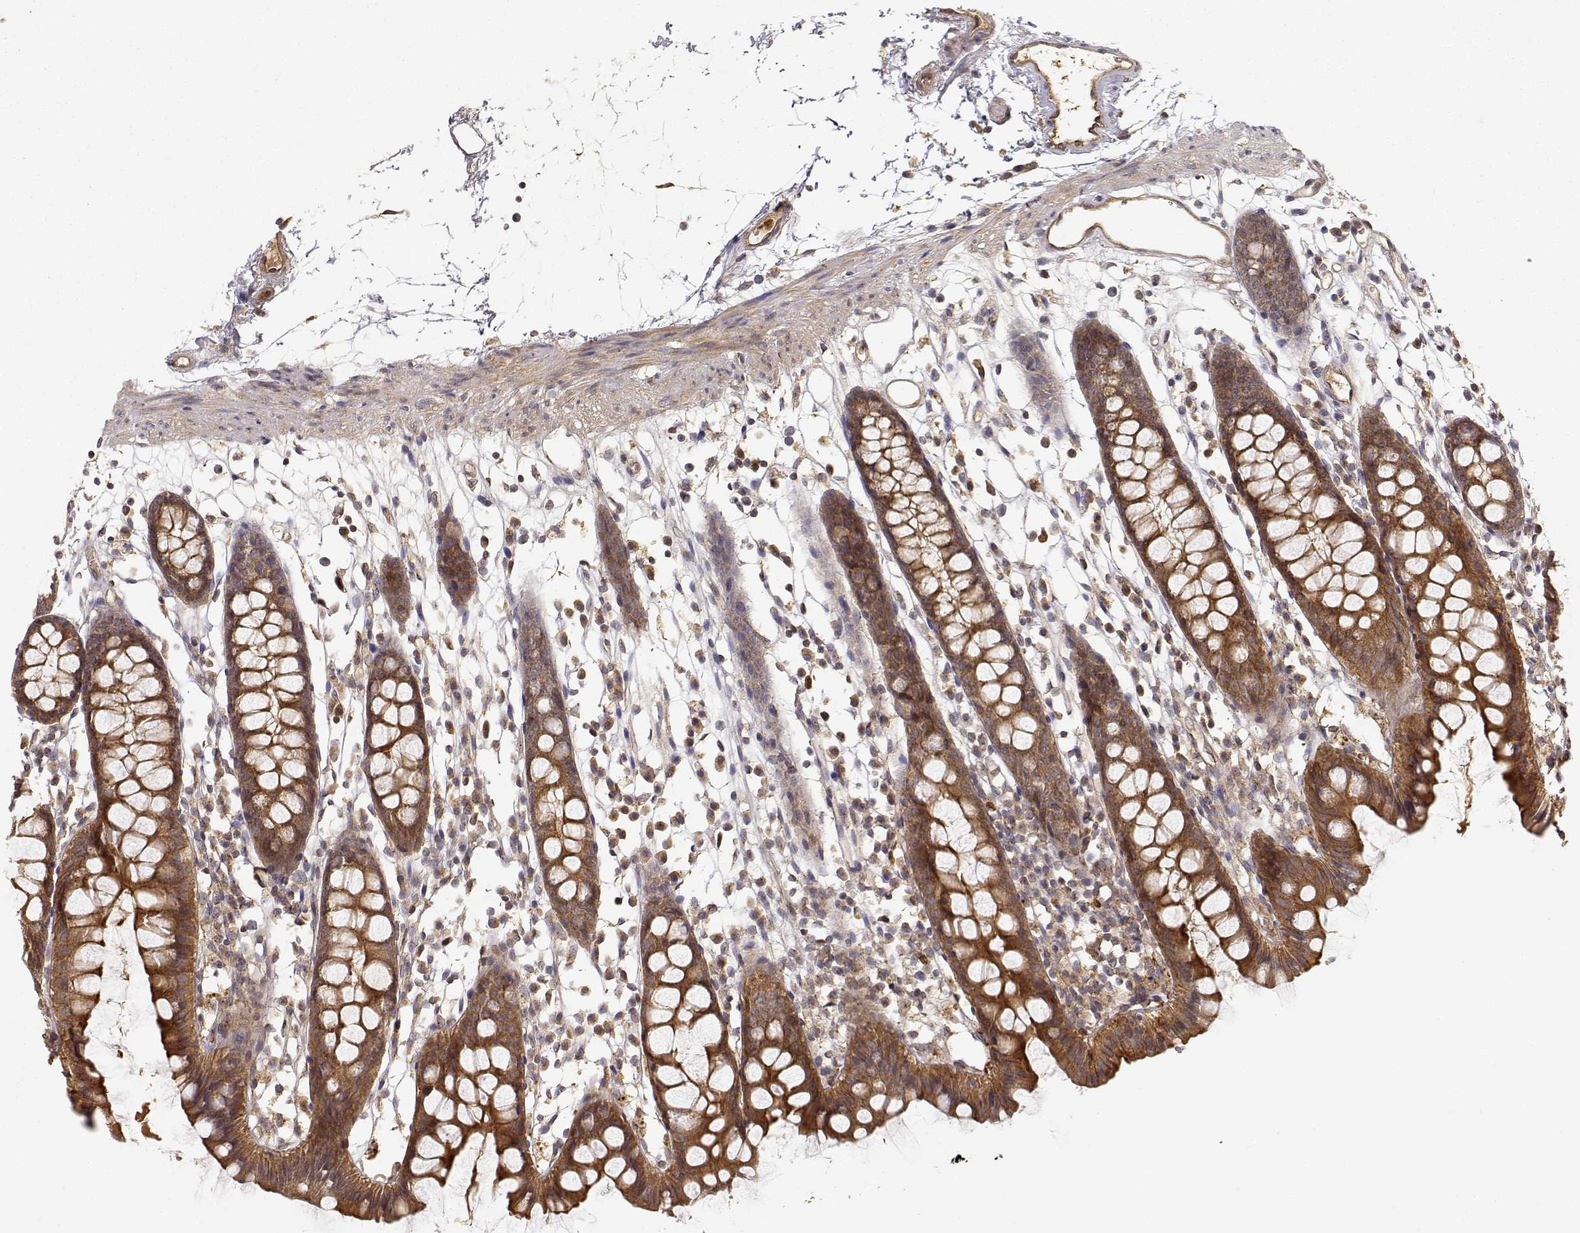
{"staining": {"intensity": "moderate", "quantity": ">75%", "location": "cytoplasmic/membranous"}, "tissue": "colon", "cell_type": "Endothelial cells", "image_type": "normal", "snomed": [{"axis": "morphology", "description": "Normal tissue, NOS"}, {"axis": "topography", "description": "Colon"}], "caption": "This is a micrograph of immunohistochemistry staining of normal colon, which shows moderate positivity in the cytoplasmic/membranous of endothelial cells.", "gene": "CDK5RAP2", "patient": {"sex": "male", "age": 47}}